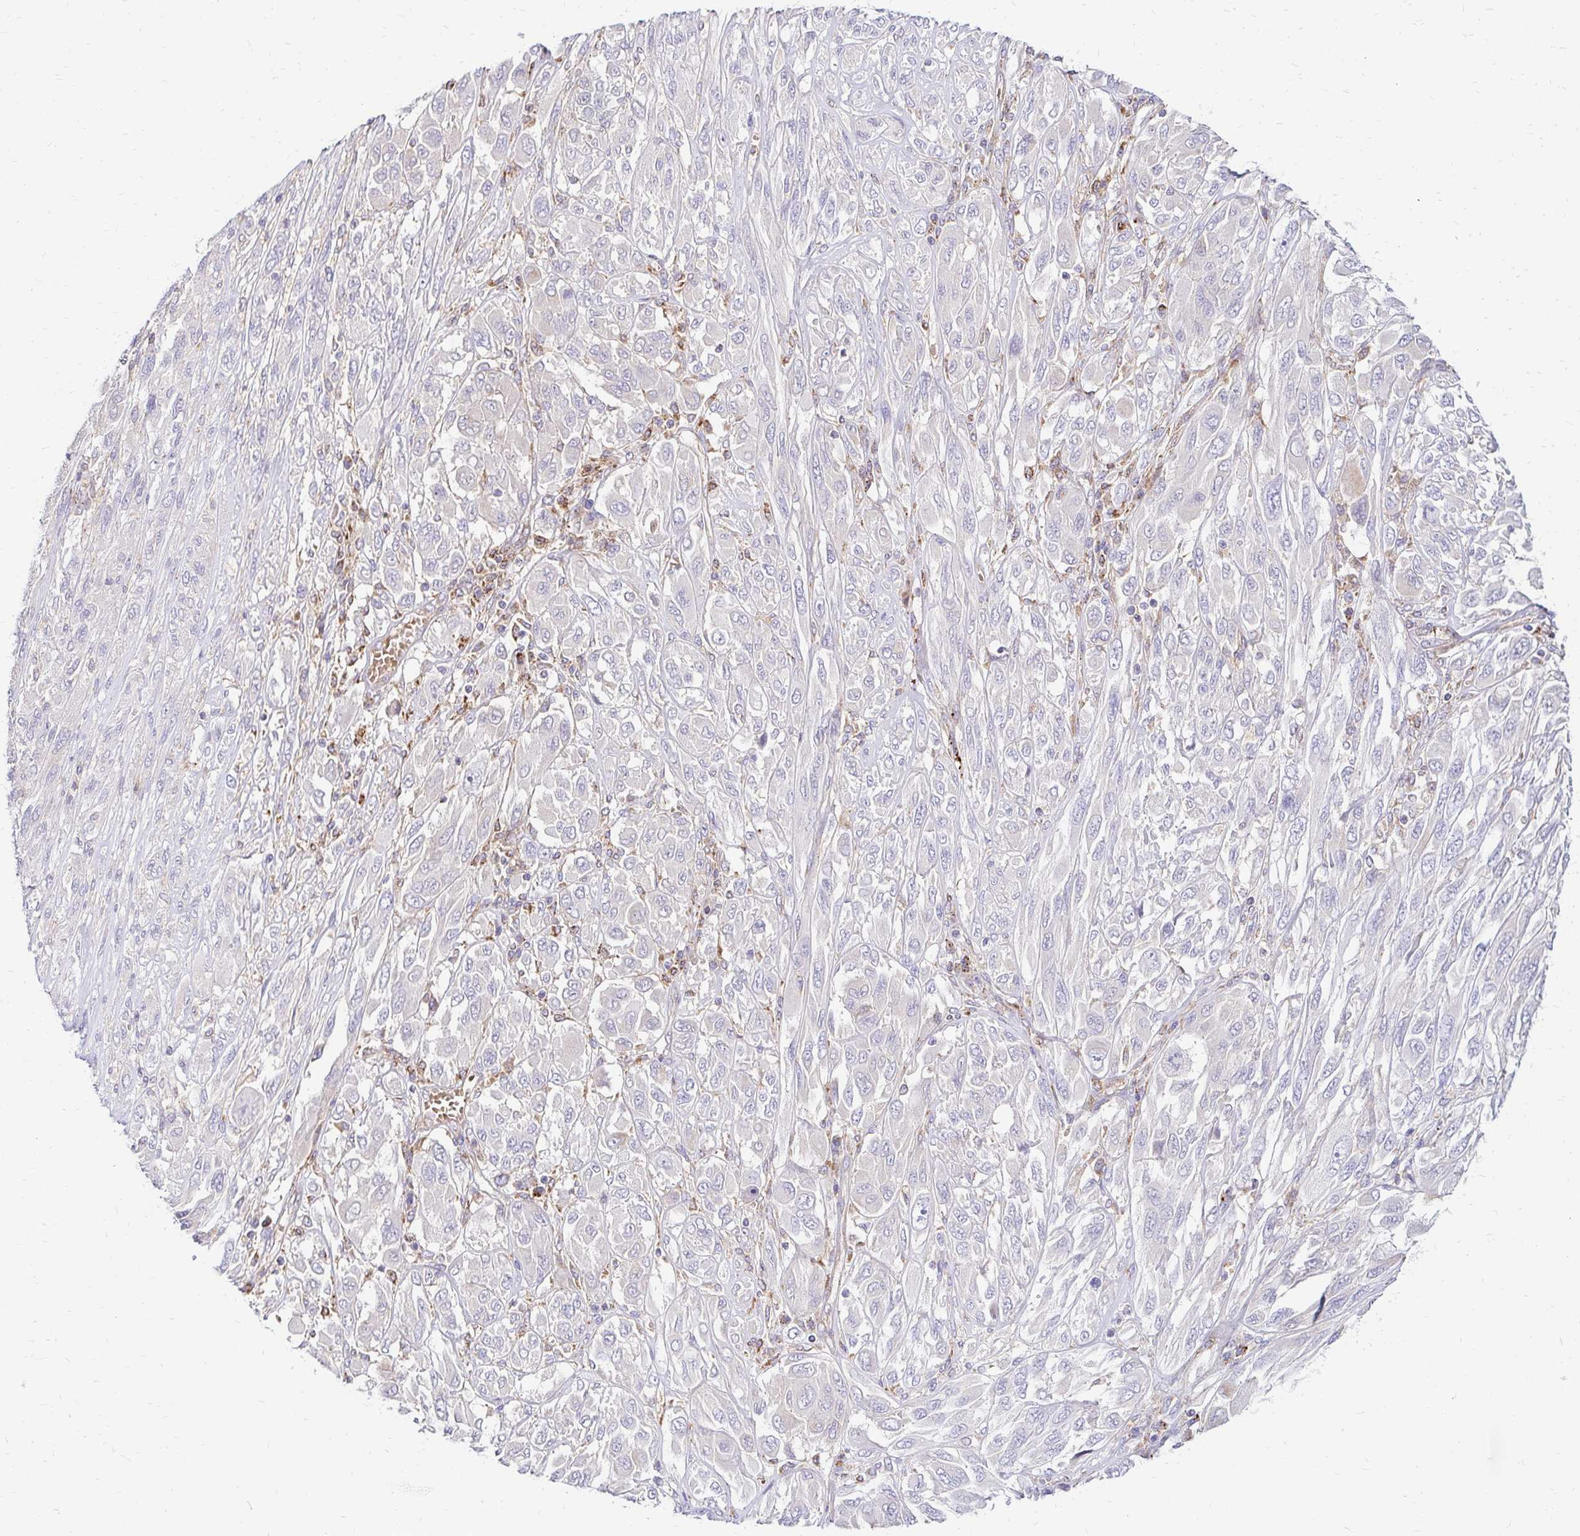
{"staining": {"intensity": "negative", "quantity": "none", "location": "none"}, "tissue": "melanoma", "cell_type": "Tumor cells", "image_type": "cancer", "snomed": [{"axis": "morphology", "description": "Malignant melanoma, NOS"}, {"axis": "topography", "description": "Skin"}], "caption": "There is no significant staining in tumor cells of malignant melanoma. (DAB (3,3'-diaminobenzidine) immunohistochemistry, high magnification).", "gene": "IDUA", "patient": {"sex": "female", "age": 91}}